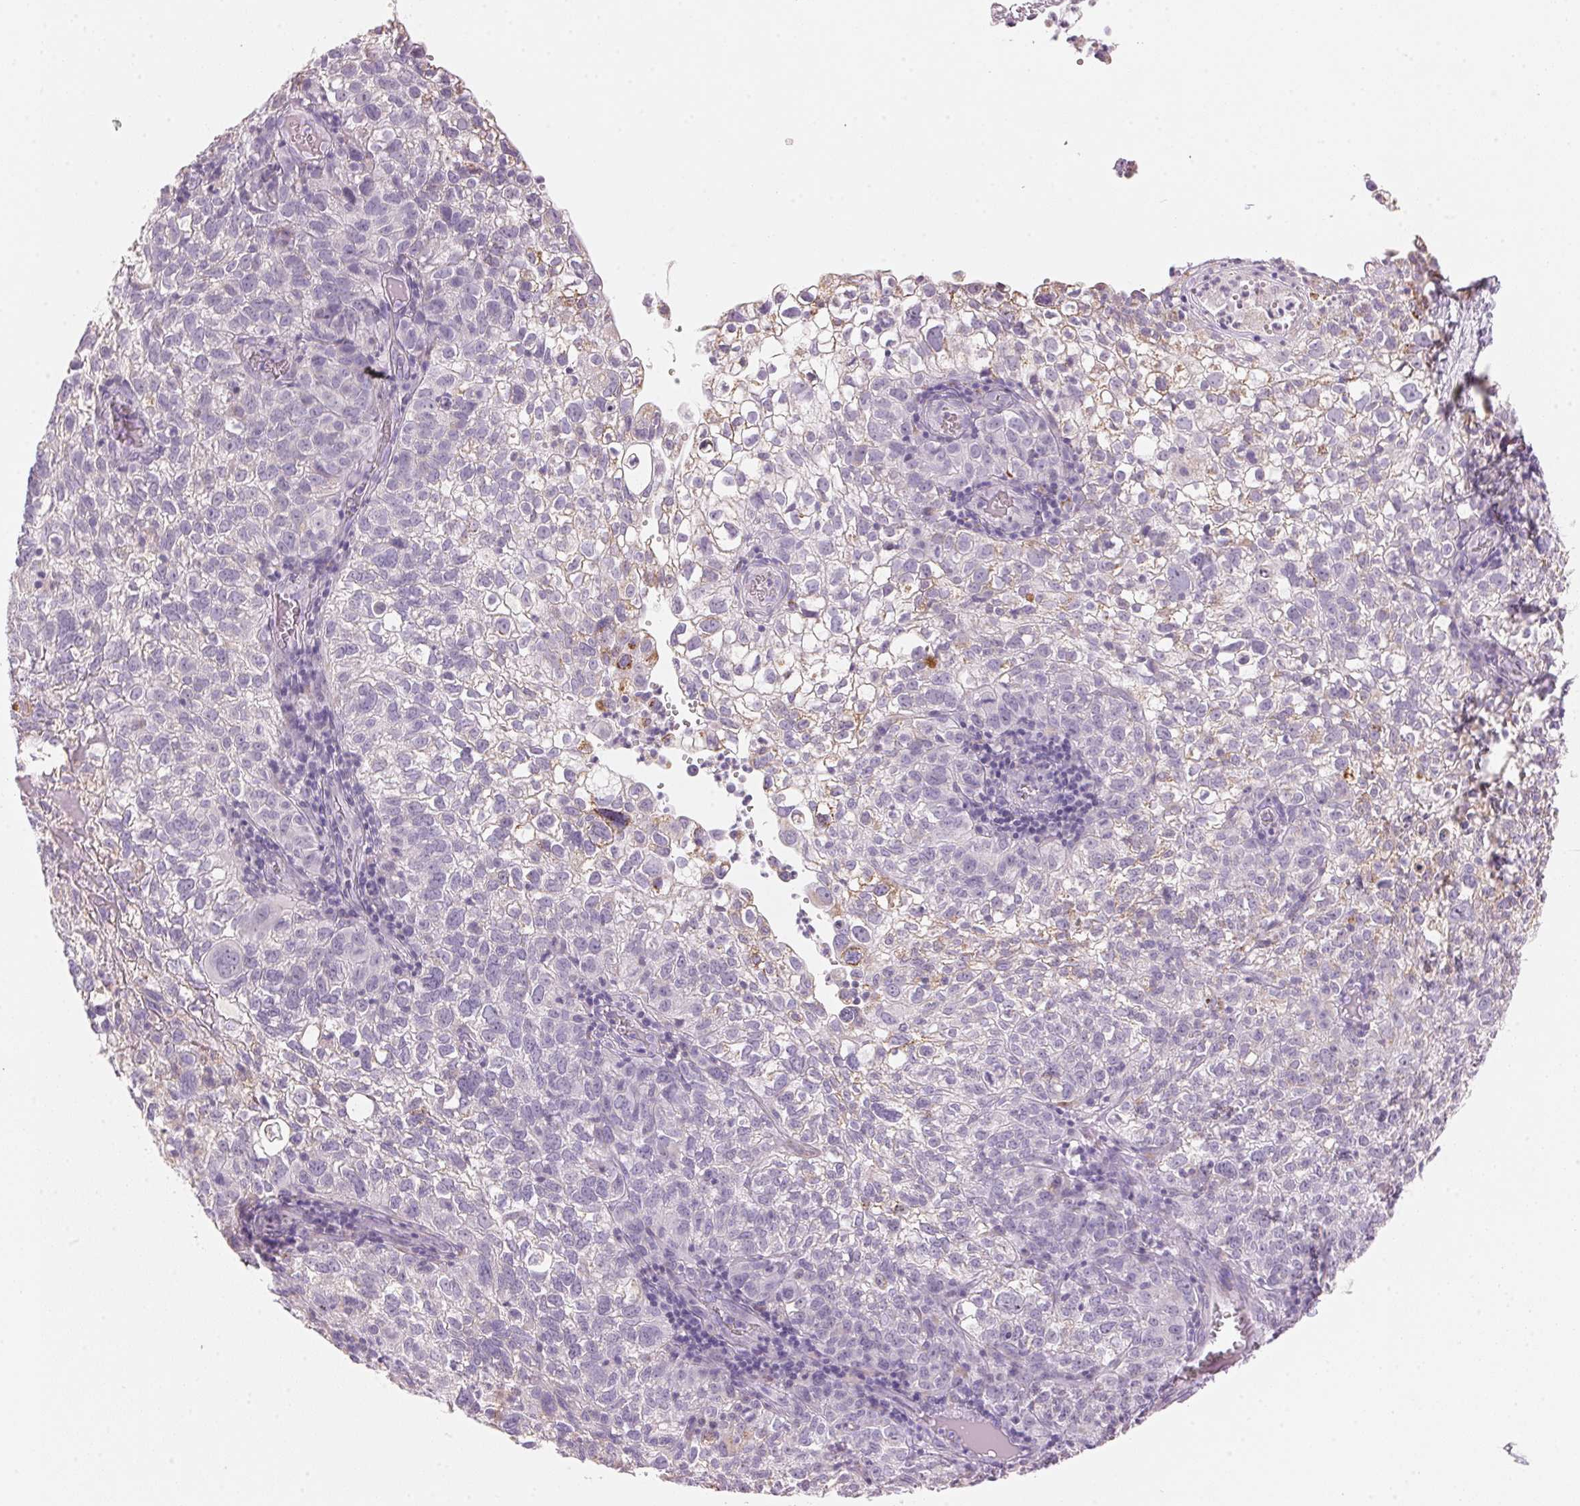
{"staining": {"intensity": "negative", "quantity": "none", "location": "none"}, "tissue": "cervical cancer", "cell_type": "Tumor cells", "image_type": "cancer", "snomed": [{"axis": "morphology", "description": "Squamous cell carcinoma, NOS"}, {"axis": "topography", "description": "Cervix"}], "caption": "DAB (3,3'-diaminobenzidine) immunohistochemical staining of squamous cell carcinoma (cervical) exhibits no significant staining in tumor cells.", "gene": "CYP11B1", "patient": {"sex": "female", "age": 55}}